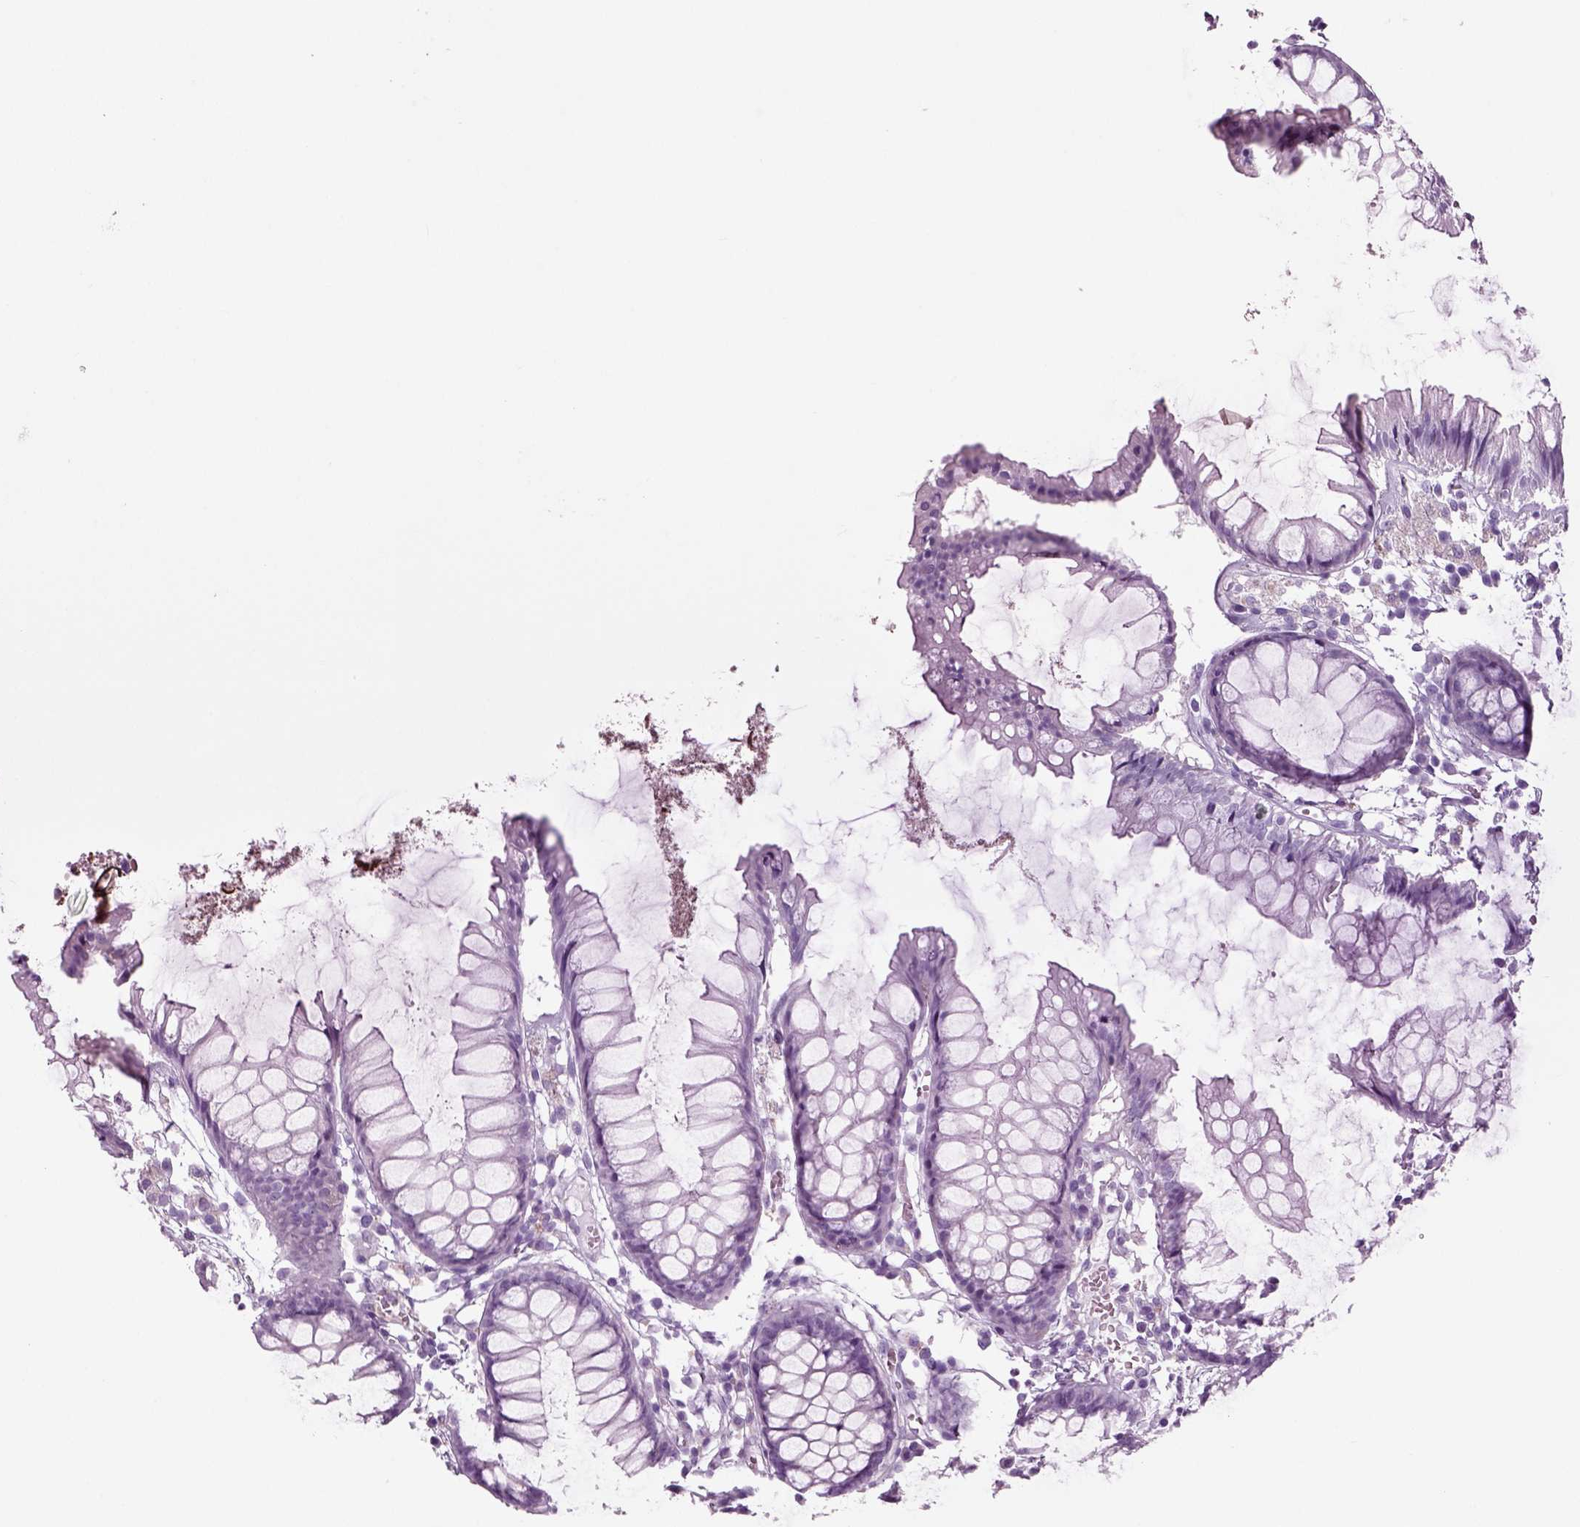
{"staining": {"intensity": "negative", "quantity": "none", "location": "none"}, "tissue": "colon", "cell_type": "Endothelial cells", "image_type": "normal", "snomed": [{"axis": "morphology", "description": "Normal tissue, NOS"}, {"axis": "morphology", "description": "Adenocarcinoma, NOS"}, {"axis": "topography", "description": "Colon"}], "caption": "An immunohistochemistry micrograph of unremarkable colon is shown. There is no staining in endothelial cells of colon.", "gene": "CRABP1", "patient": {"sex": "male", "age": 65}}